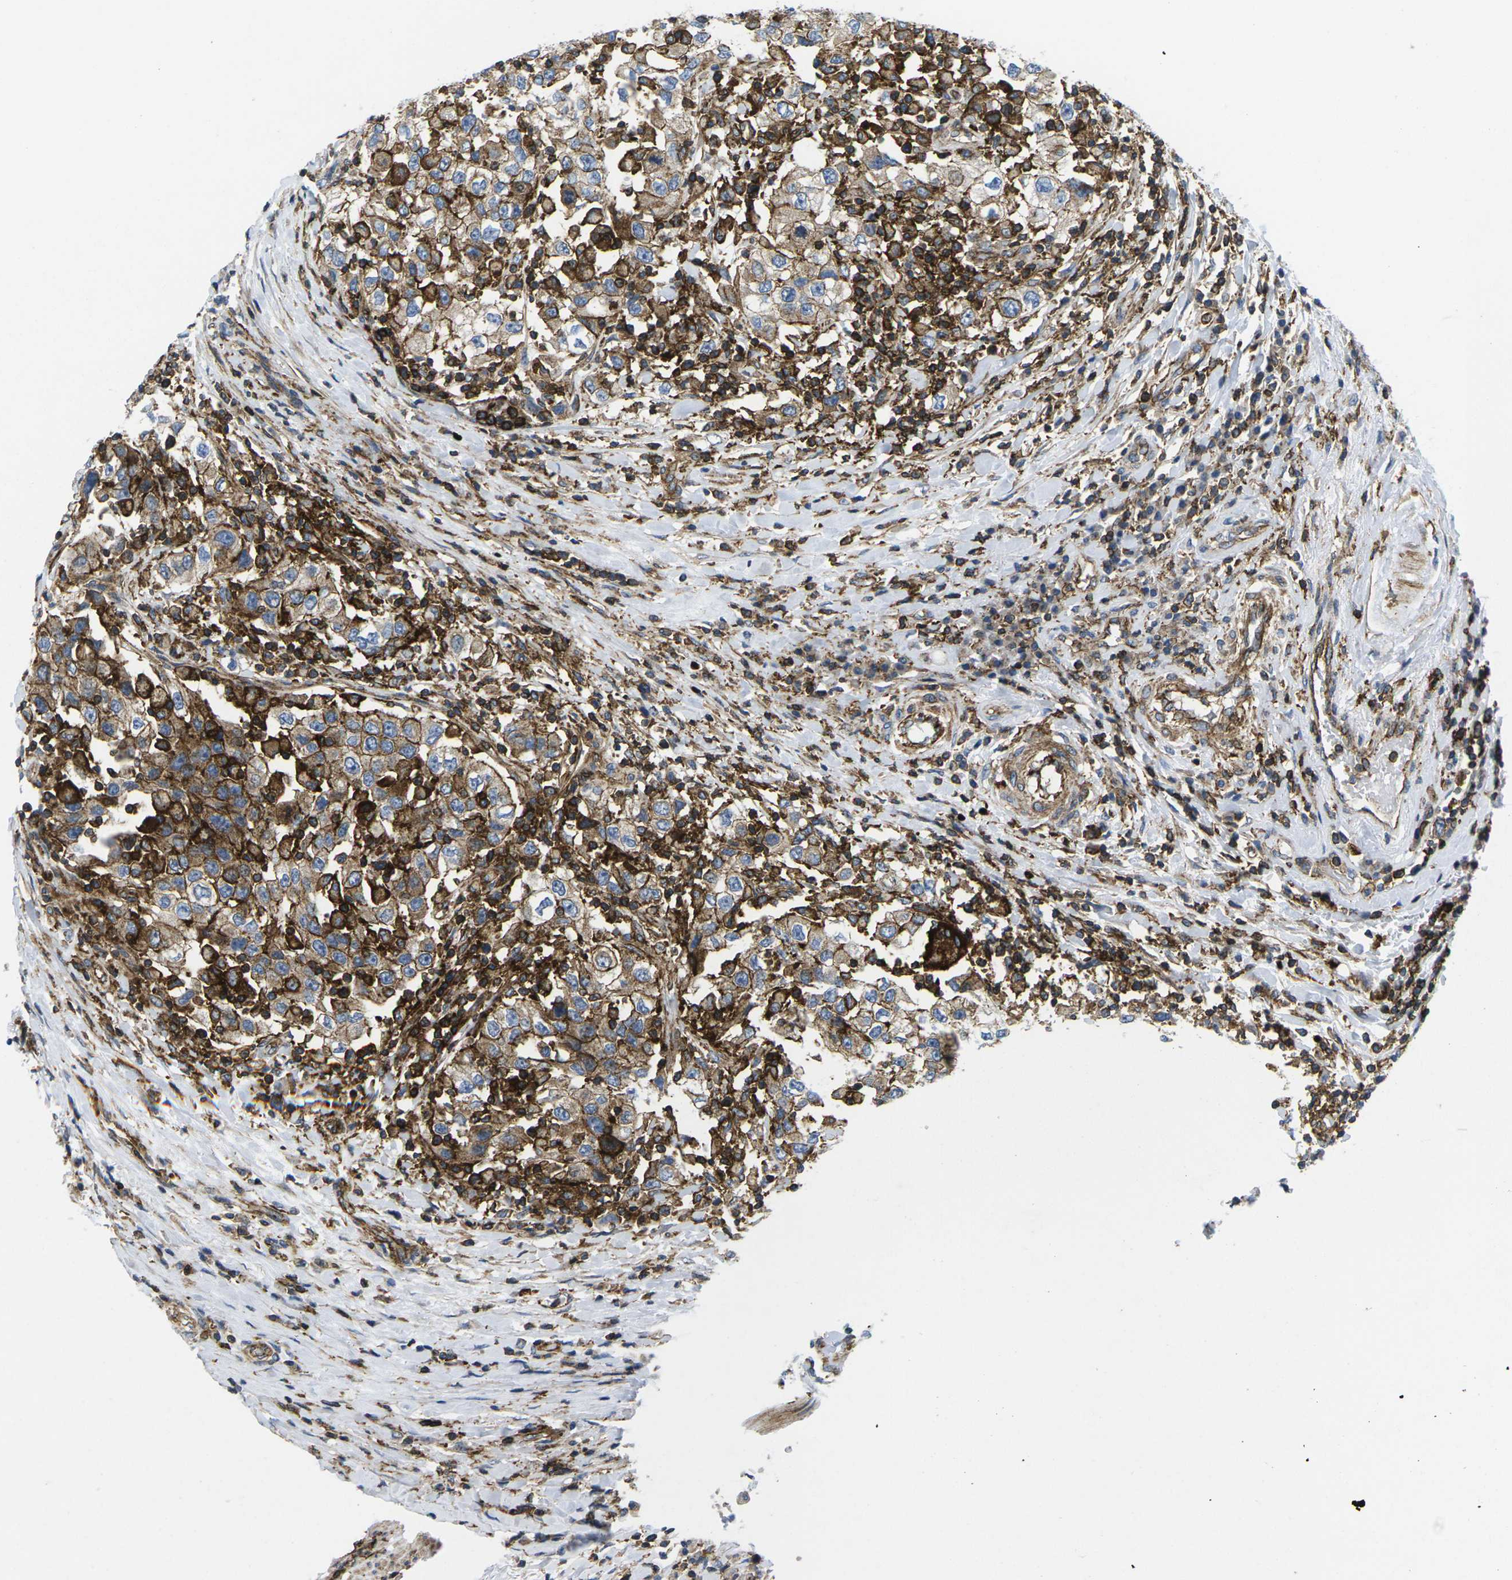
{"staining": {"intensity": "strong", "quantity": ">75%", "location": "cytoplasmic/membranous"}, "tissue": "urothelial cancer", "cell_type": "Tumor cells", "image_type": "cancer", "snomed": [{"axis": "morphology", "description": "Urothelial carcinoma, High grade"}, {"axis": "topography", "description": "Urinary bladder"}], "caption": "Immunohistochemical staining of human urothelial cancer exhibits high levels of strong cytoplasmic/membranous protein positivity in approximately >75% of tumor cells. (IHC, brightfield microscopy, high magnification).", "gene": "IQGAP1", "patient": {"sex": "female", "age": 80}}